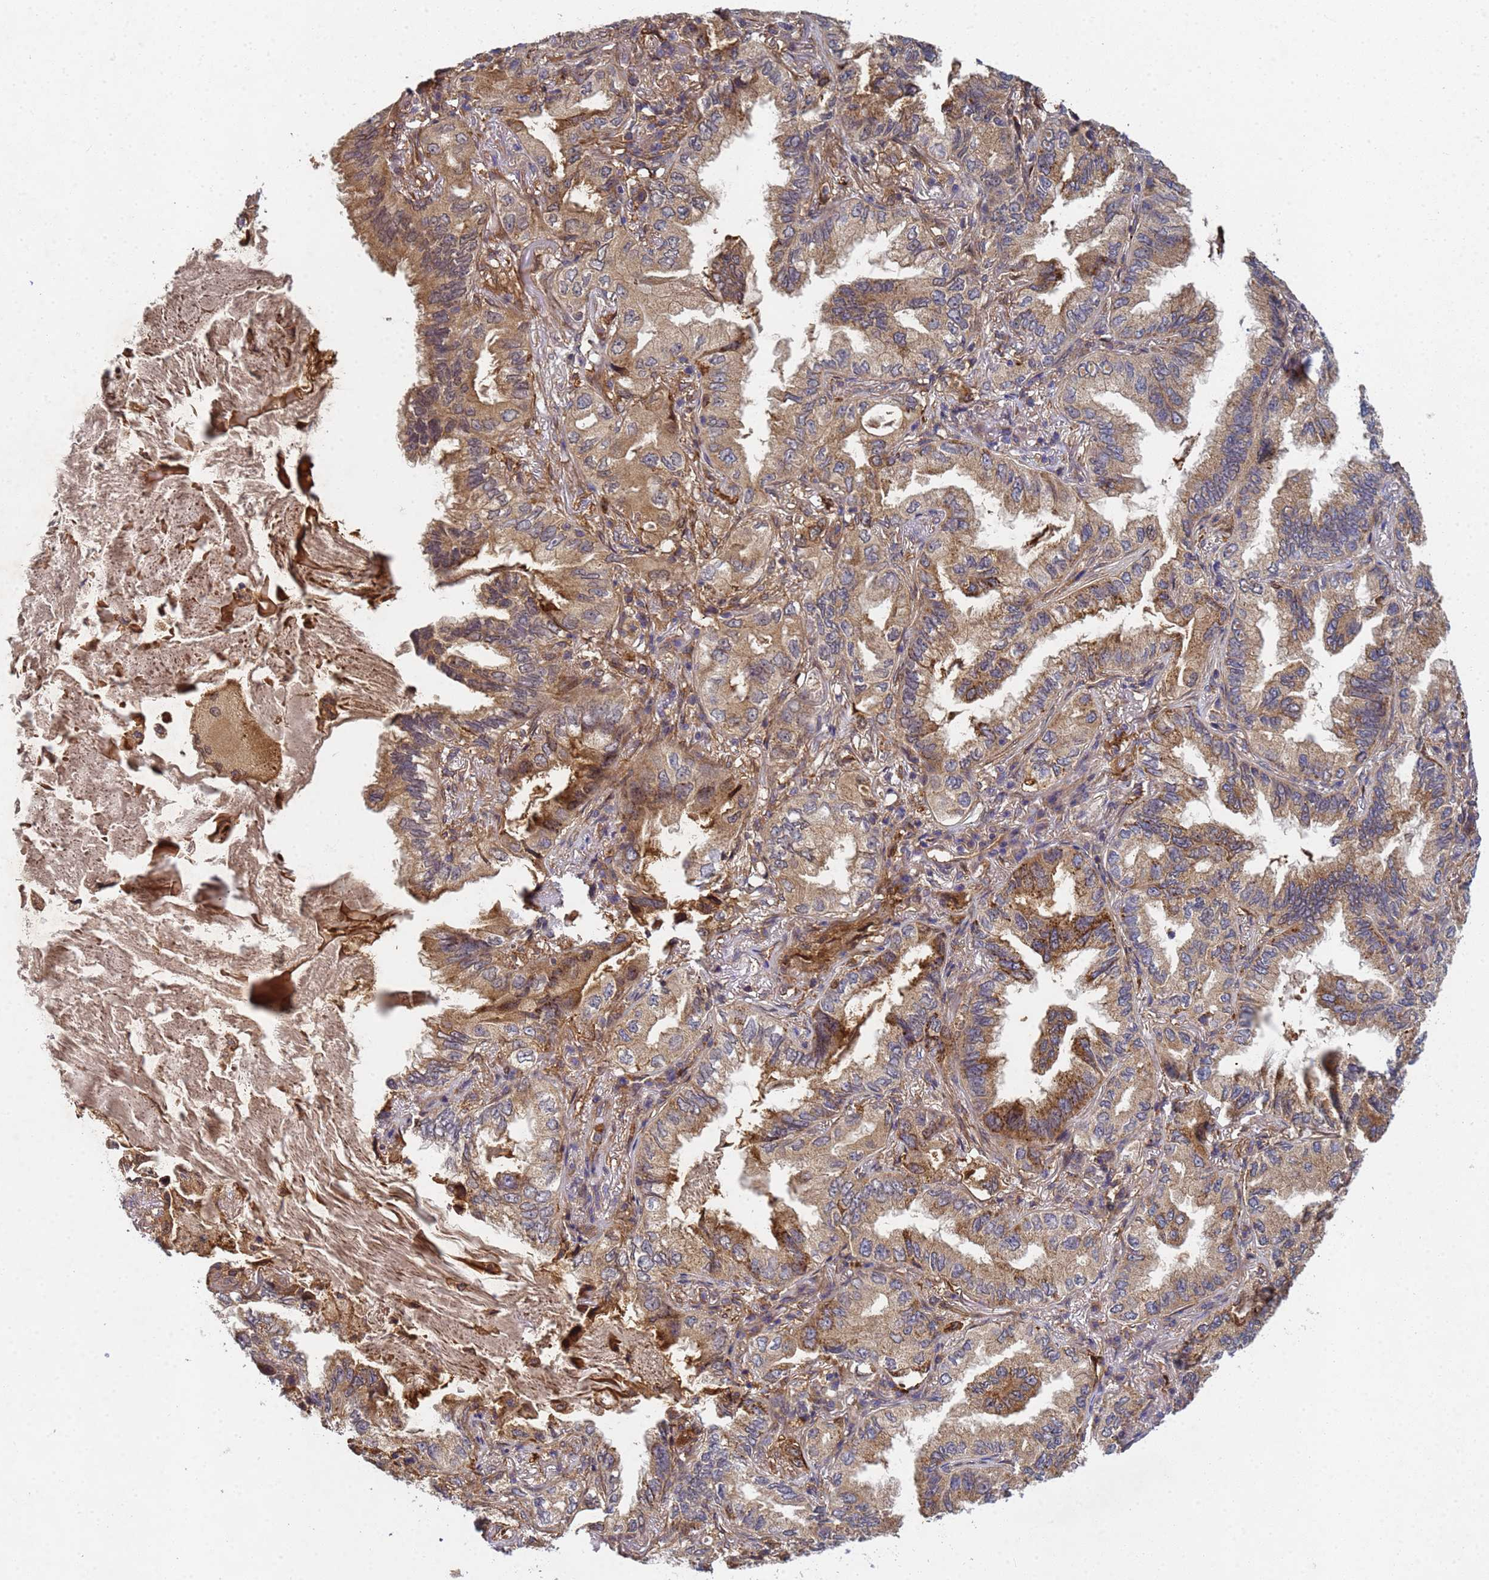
{"staining": {"intensity": "moderate", "quantity": ">75%", "location": "cytoplasmic/membranous"}, "tissue": "lung cancer", "cell_type": "Tumor cells", "image_type": "cancer", "snomed": [{"axis": "morphology", "description": "Adenocarcinoma, NOS"}, {"axis": "topography", "description": "Lung"}], "caption": "Protein expression analysis of lung cancer displays moderate cytoplasmic/membranous staining in approximately >75% of tumor cells.", "gene": "C8orf34", "patient": {"sex": "female", "age": 69}}